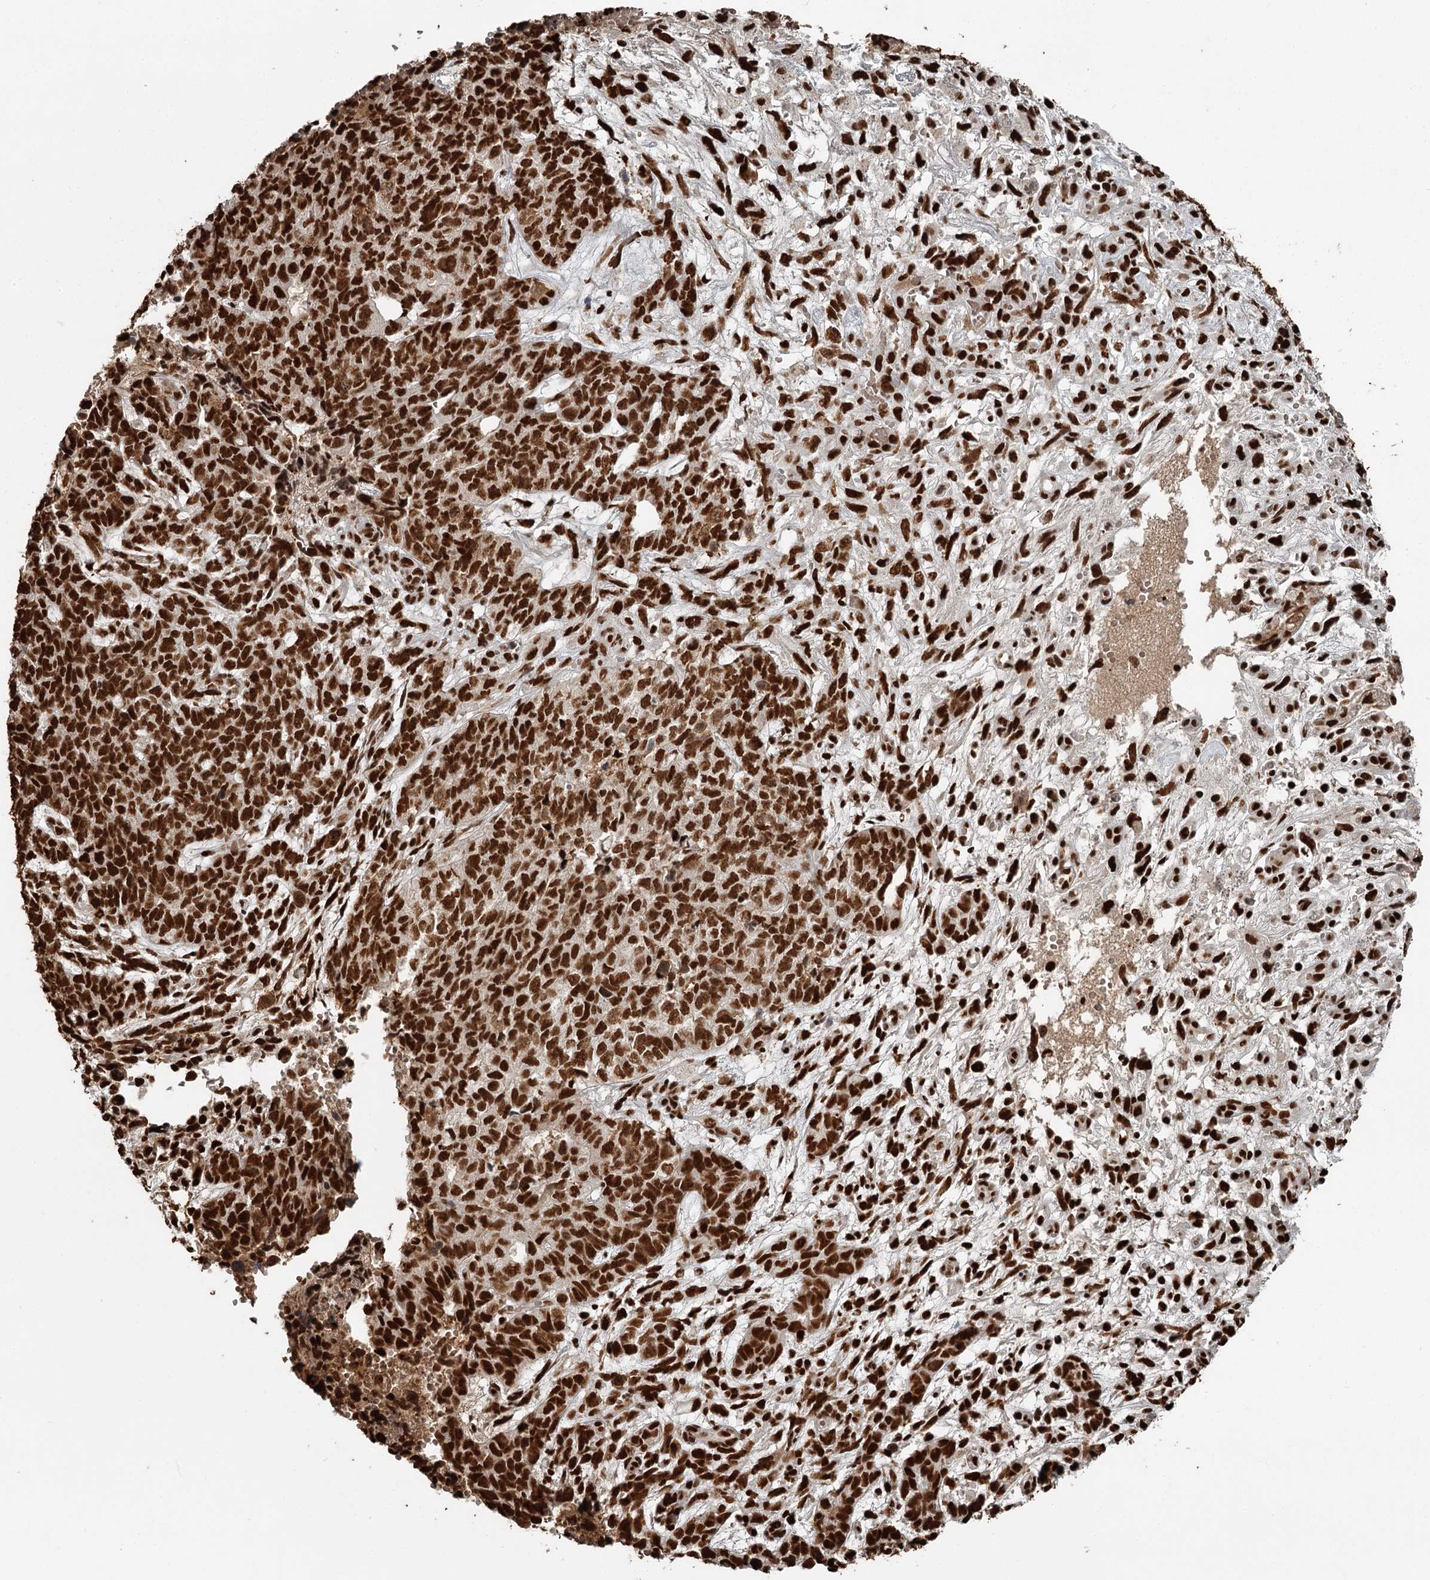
{"staining": {"intensity": "strong", "quantity": ">75%", "location": "nuclear"}, "tissue": "cervical cancer", "cell_type": "Tumor cells", "image_type": "cancer", "snomed": [{"axis": "morphology", "description": "Squamous cell carcinoma, NOS"}, {"axis": "topography", "description": "Cervix"}], "caption": "Human cervical squamous cell carcinoma stained for a protein (brown) reveals strong nuclear positive staining in approximately >75% of tumor cells.", "gene": "RBBP7", "patient": {"sex": "female", "age": 63}}